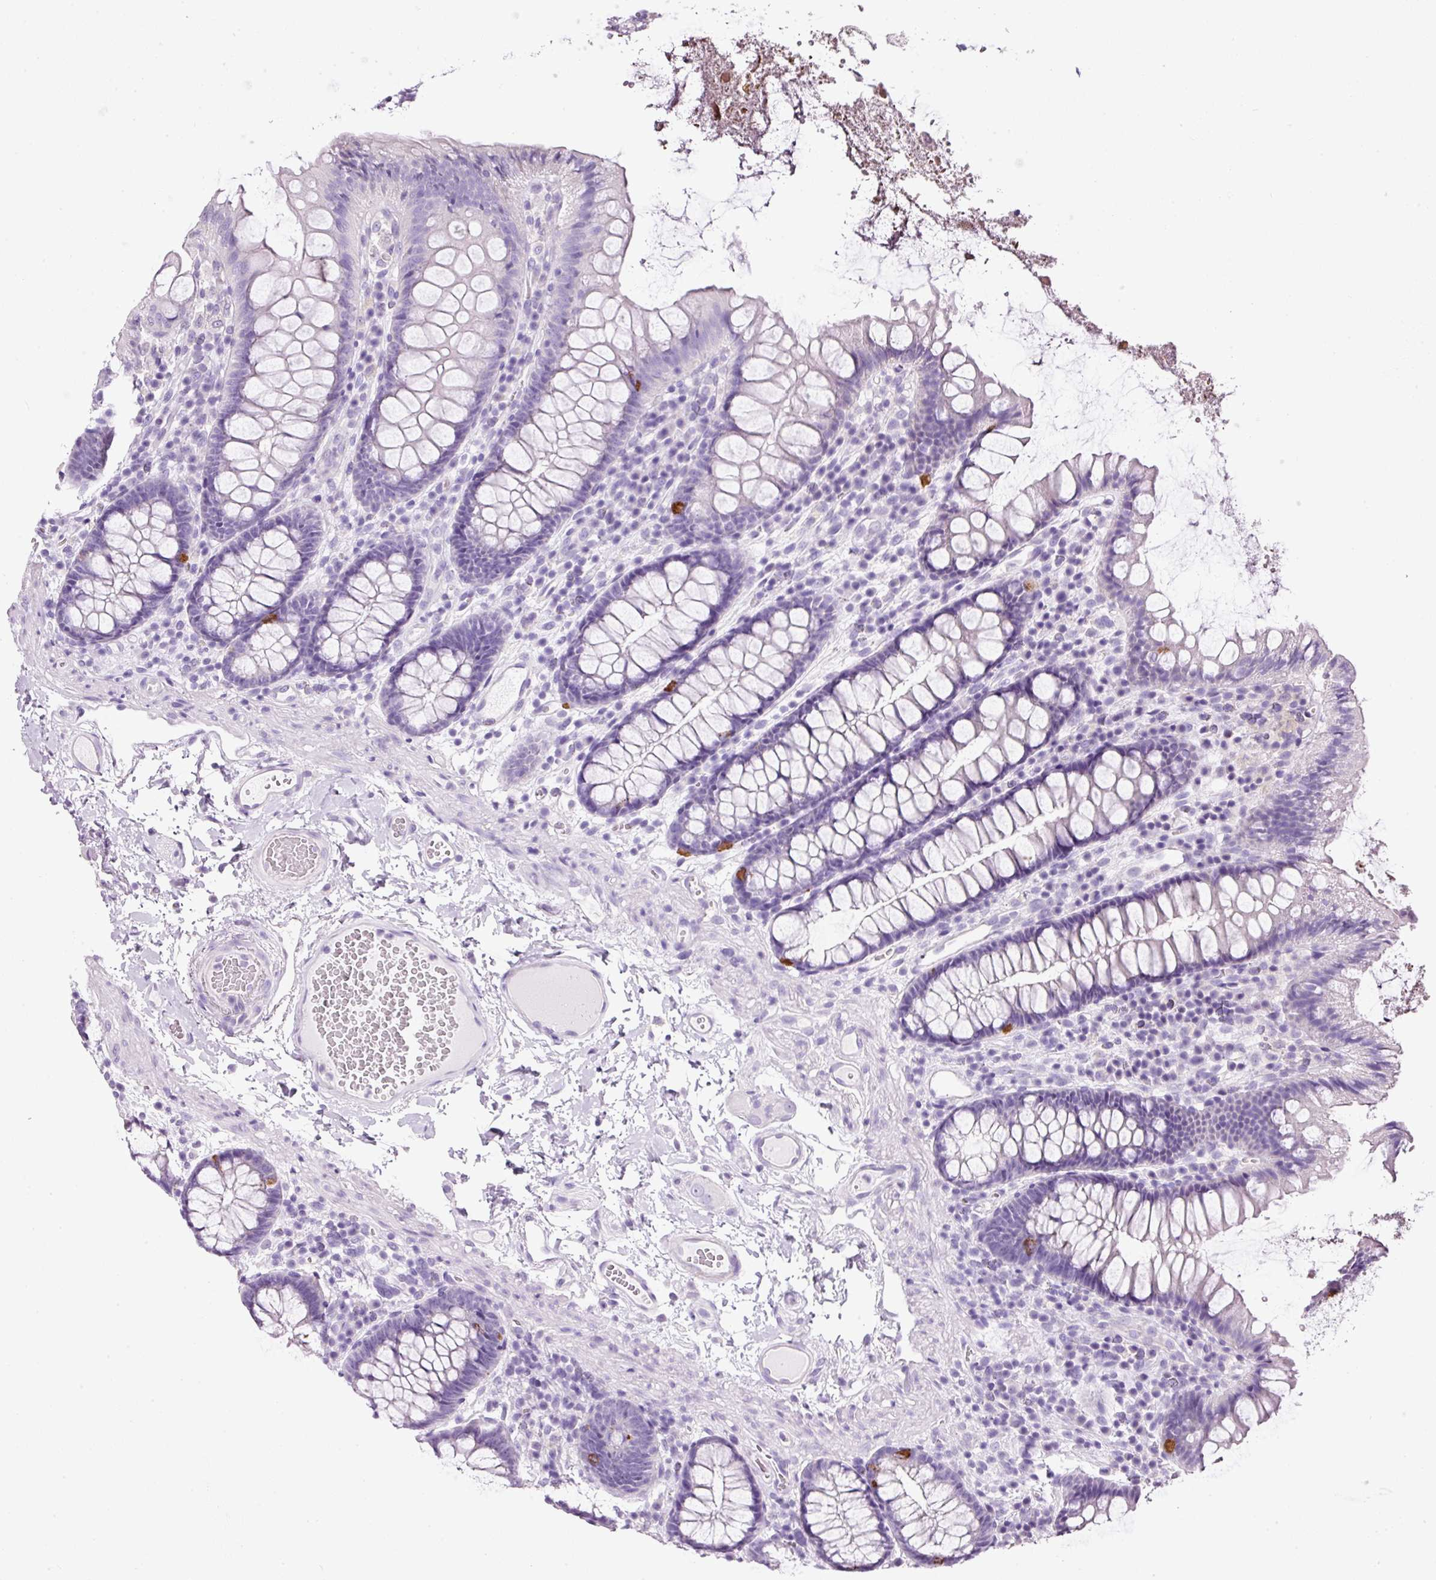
{"staining": {"intensity": "negative", "quantity": "none", "location": "none"}, "tissue": "colon", "cell_type": "Endothelial cells", "image_type": "normal", "snomed": [{"axis": "morphology", "description": "Normal tissue, NOS"}, {"axis": "topography", "description": "Colon"}], "caption": "Immunohistochemical staining of normal colon demonstrates no significant expression in endothelial cells. The staining is performed using DAB brown chromogen with nuclei counter-stained in using hematoxylin.", "gene": "BSND", "patient": {"sex": "male", "age": 84}}